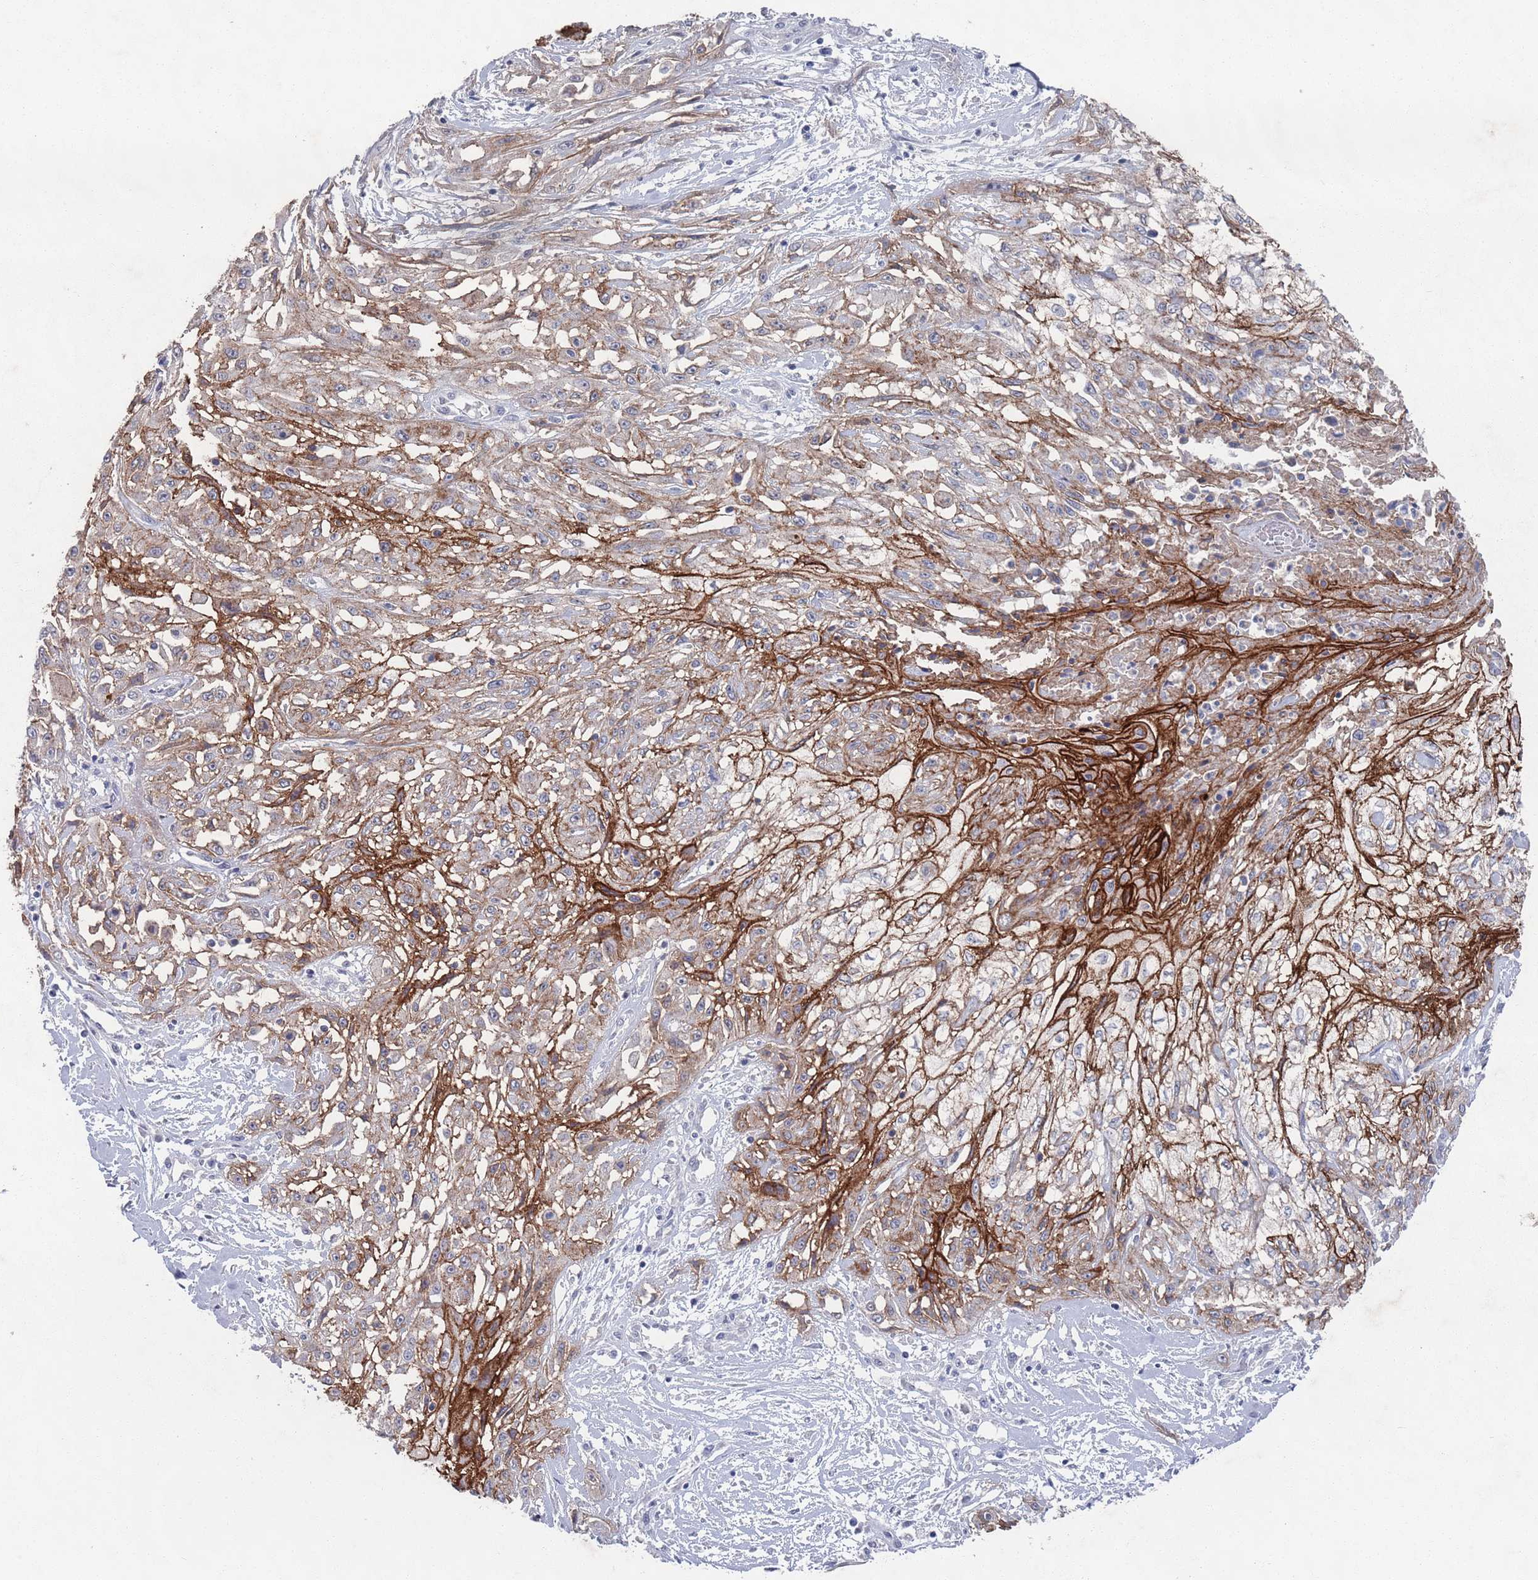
{"staining": {"intensity": "strong", "quantity": "25%-75%", "location": "cytoplasmic/membranous"}, "tissue": "skin cancer", "cell_type": "Tumor cells", "image_type": "cancer", "snomed": [{"axis": "morphology", "description": "Squamous cell carcinoma, NOS"}, {"axis": "morphology", "description": "Squamous cell carcinoma, metastatic, NOS"}, {"axis": "topography", "description": "Skin"}, {"axis": "topography", "description": "Lymph node"}], "caption": "The image exhibits staining of squamous cell carcinoma (skin), revealing strong cytoplasmic/membranous protein positivity (brown color) within tumor cells.", "gene": "PROM2", "patient": {"sex": "male", "age": 75}}